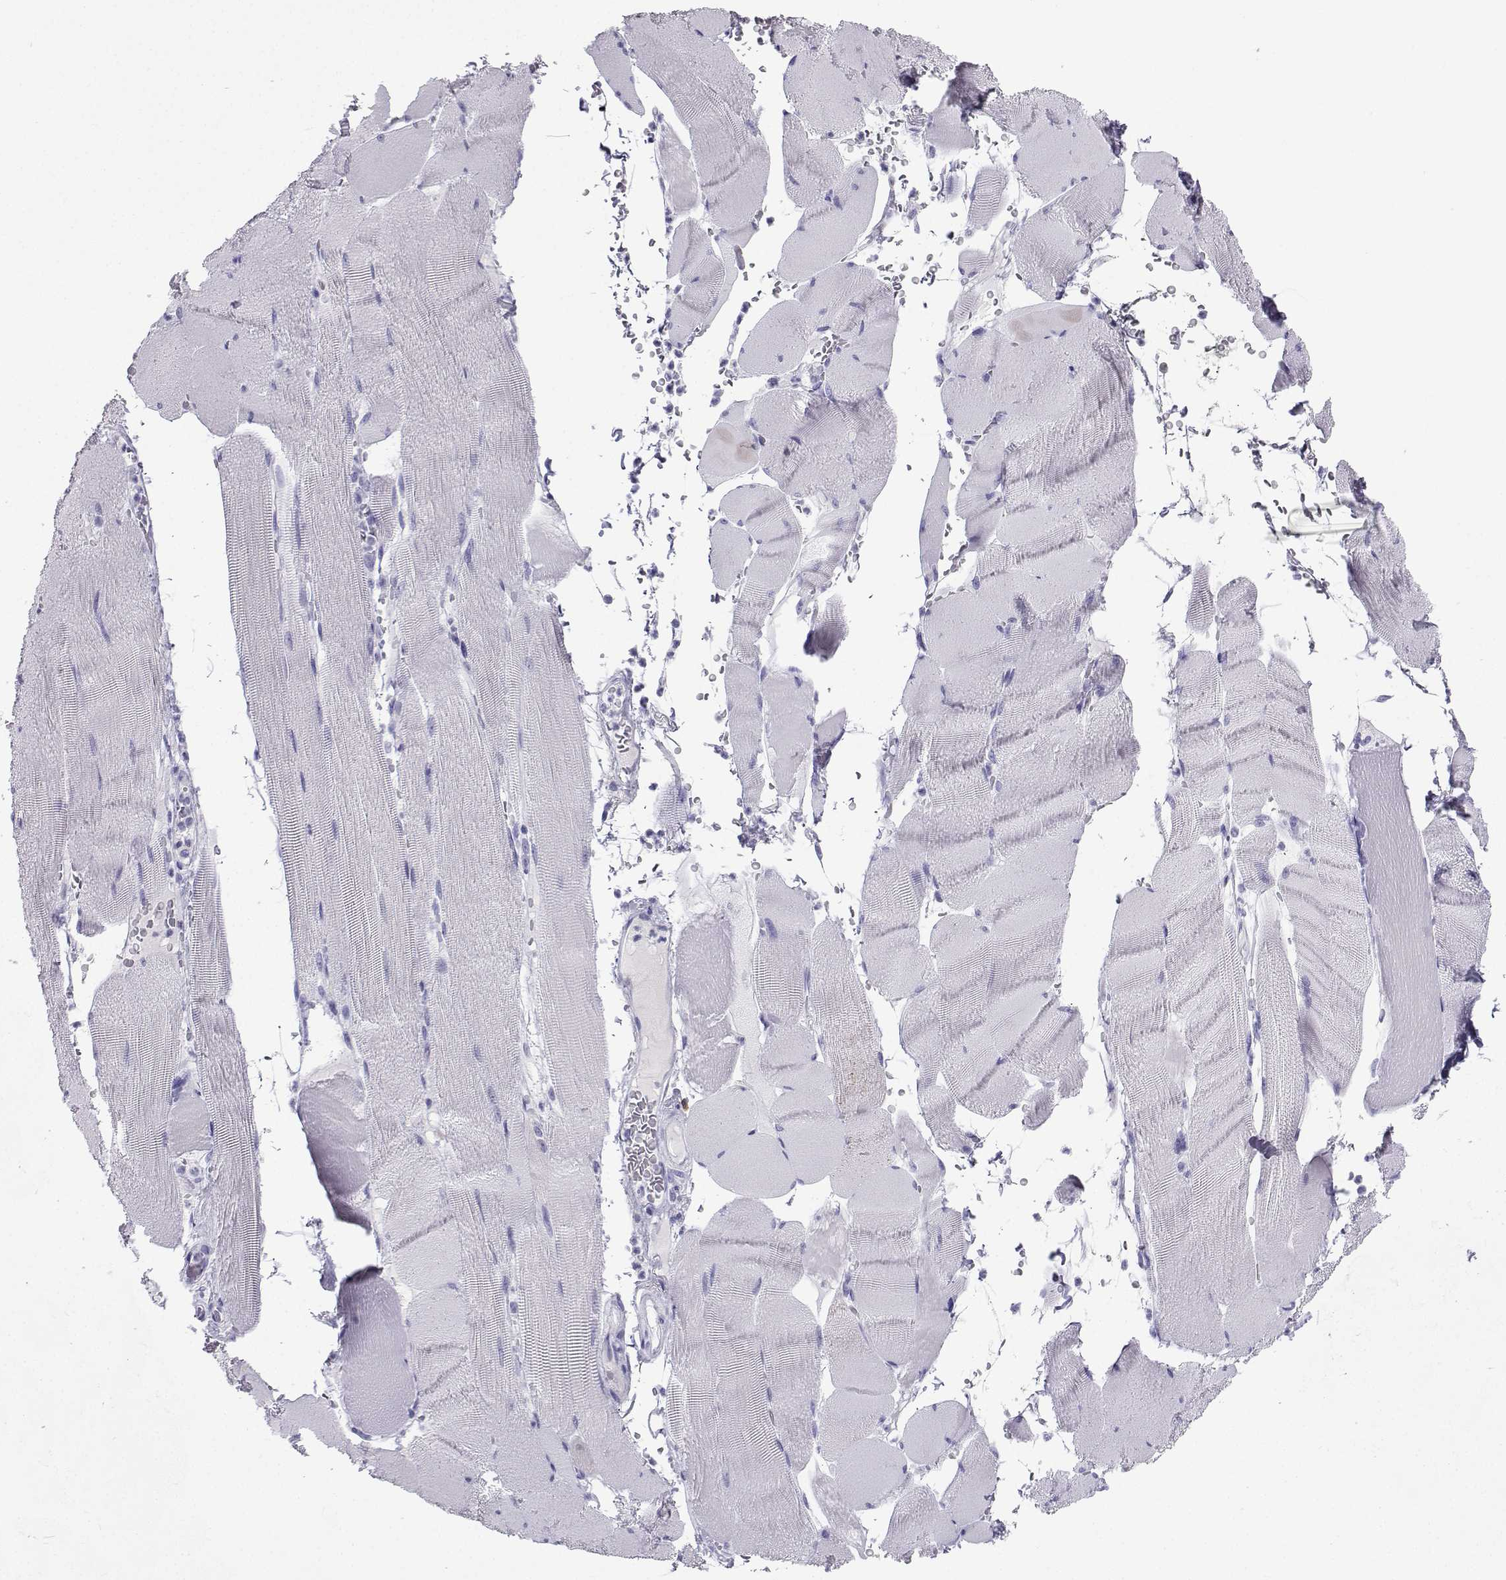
{"staining": {"intensity": "negative", "quantity": "none", "location": "none"}, "tissue": "skeletal muscle", "cell_type": "Myocytes", "image_type": "normal", "snomed": [{"axis": "morphology", "description": "Normal tissue, NOS"}, {"axis": "topography", "description": "Skeletal muscle"}], "caption": "Immunohistochemistry (IHC) image of benign skeletal muscle stained for a protein (brown), which reveals no expression in myocytes. The staining was performed using DAB (3,3'-diaminobenzidine) to visualize the protein expression in brown, while the nuclei were stained in blue with hematoxylin (Magnification: 20x).", "gene": "SLC18A2", "patient": {"sex": "male", "age": 56}}